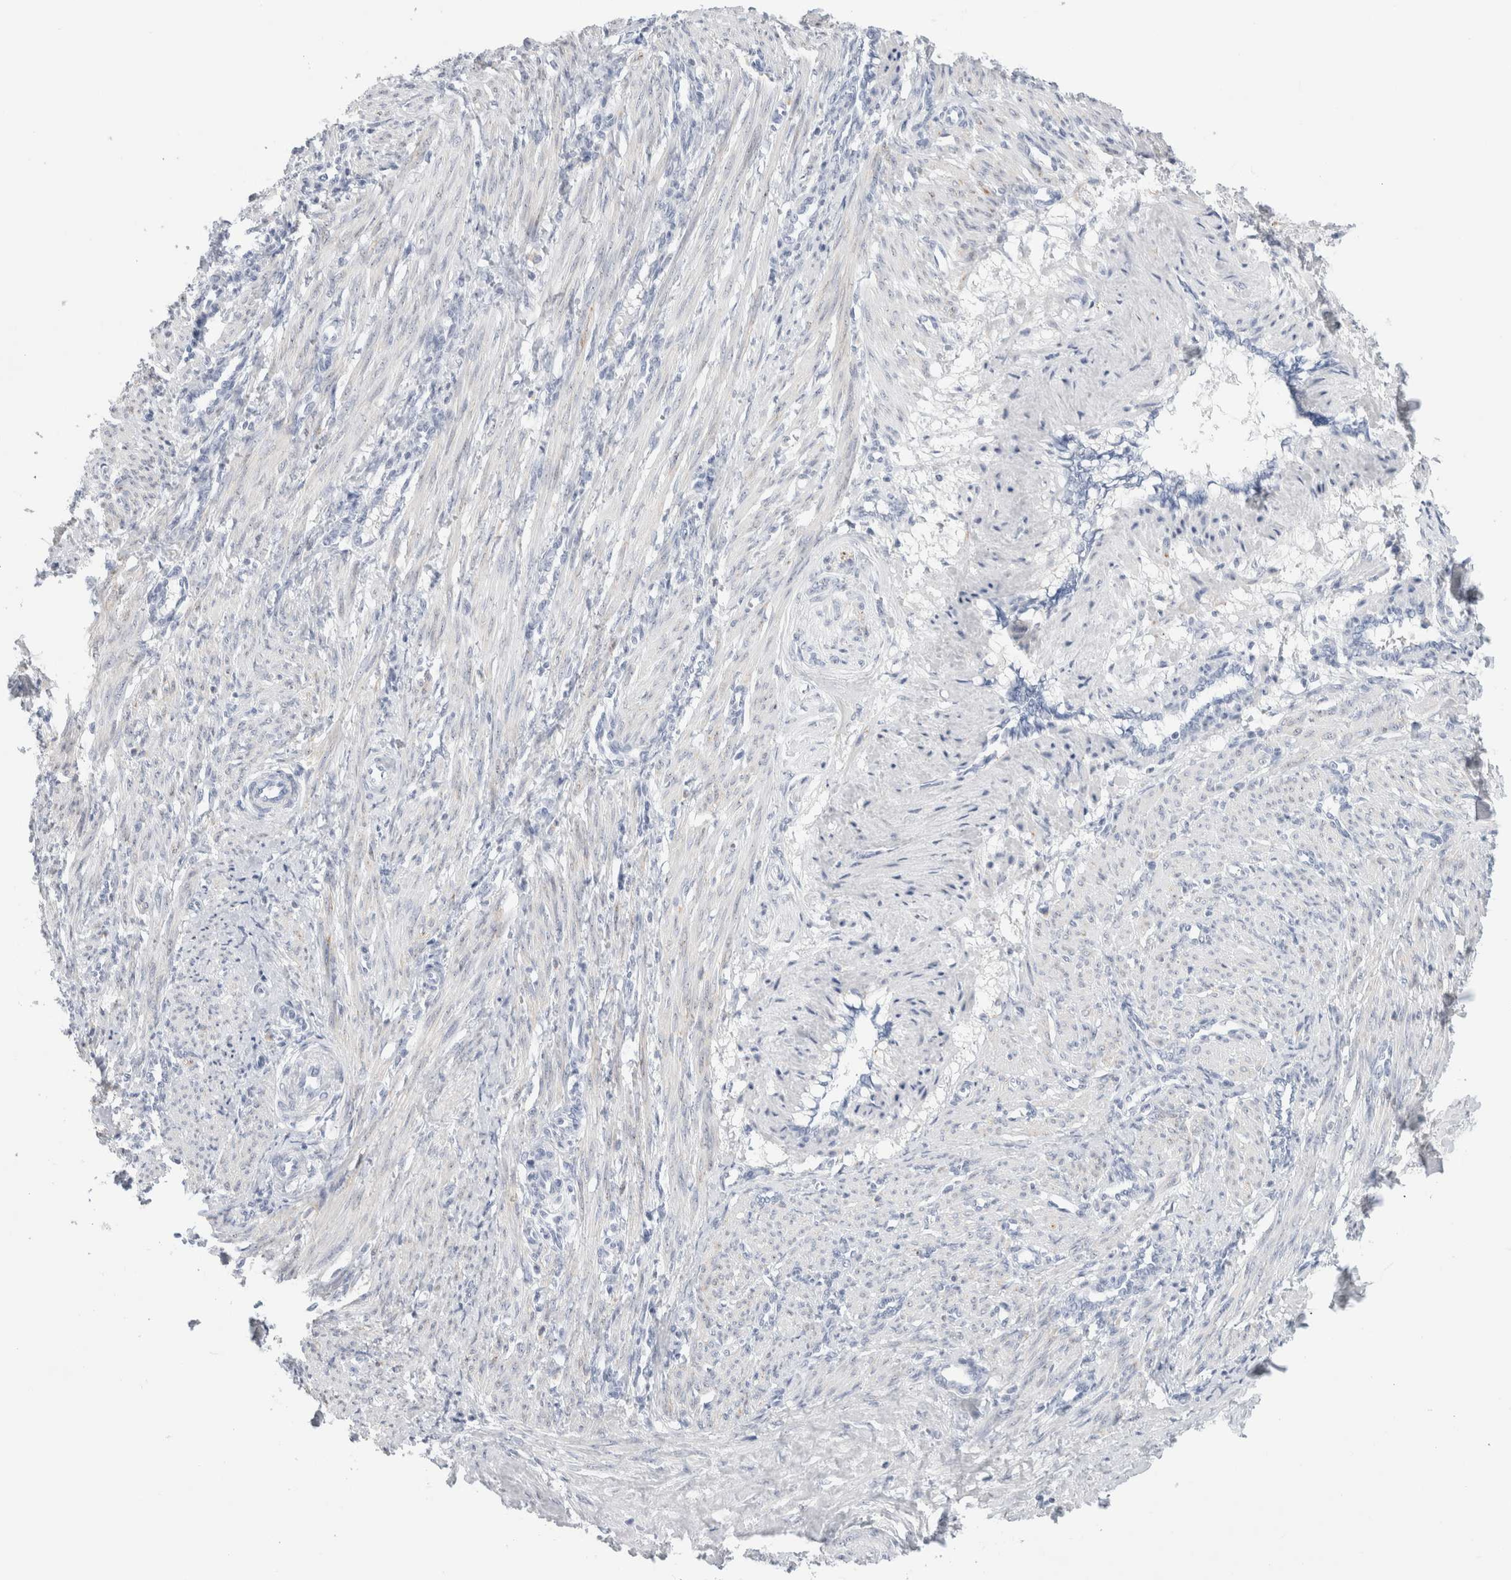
{"staining": {"intensity": "negative", "quantity": "none", "location": "none"}, "tissue": "smooth muscle", "cell_type": "Smooth muscle cells", "image_type": "normal", "snomed": [{"axis": "morphology", "description": "Normal tissue, NOS"}, {"axis": "topography", "description": "Endometrium"}], "caption": "Normal smooth muscle was stained to show a protein in brown. There is no significant staining in smooth muscle cells. The staining was performed using DAB (3,3'-diaminobenzidine) to visualize the protein expression in brown, while the nuclei were stained in blue with hematoxylin (Magnification: 20x).", "gene": "MUC15", "patient": {"sex": "female", "age": 33}}